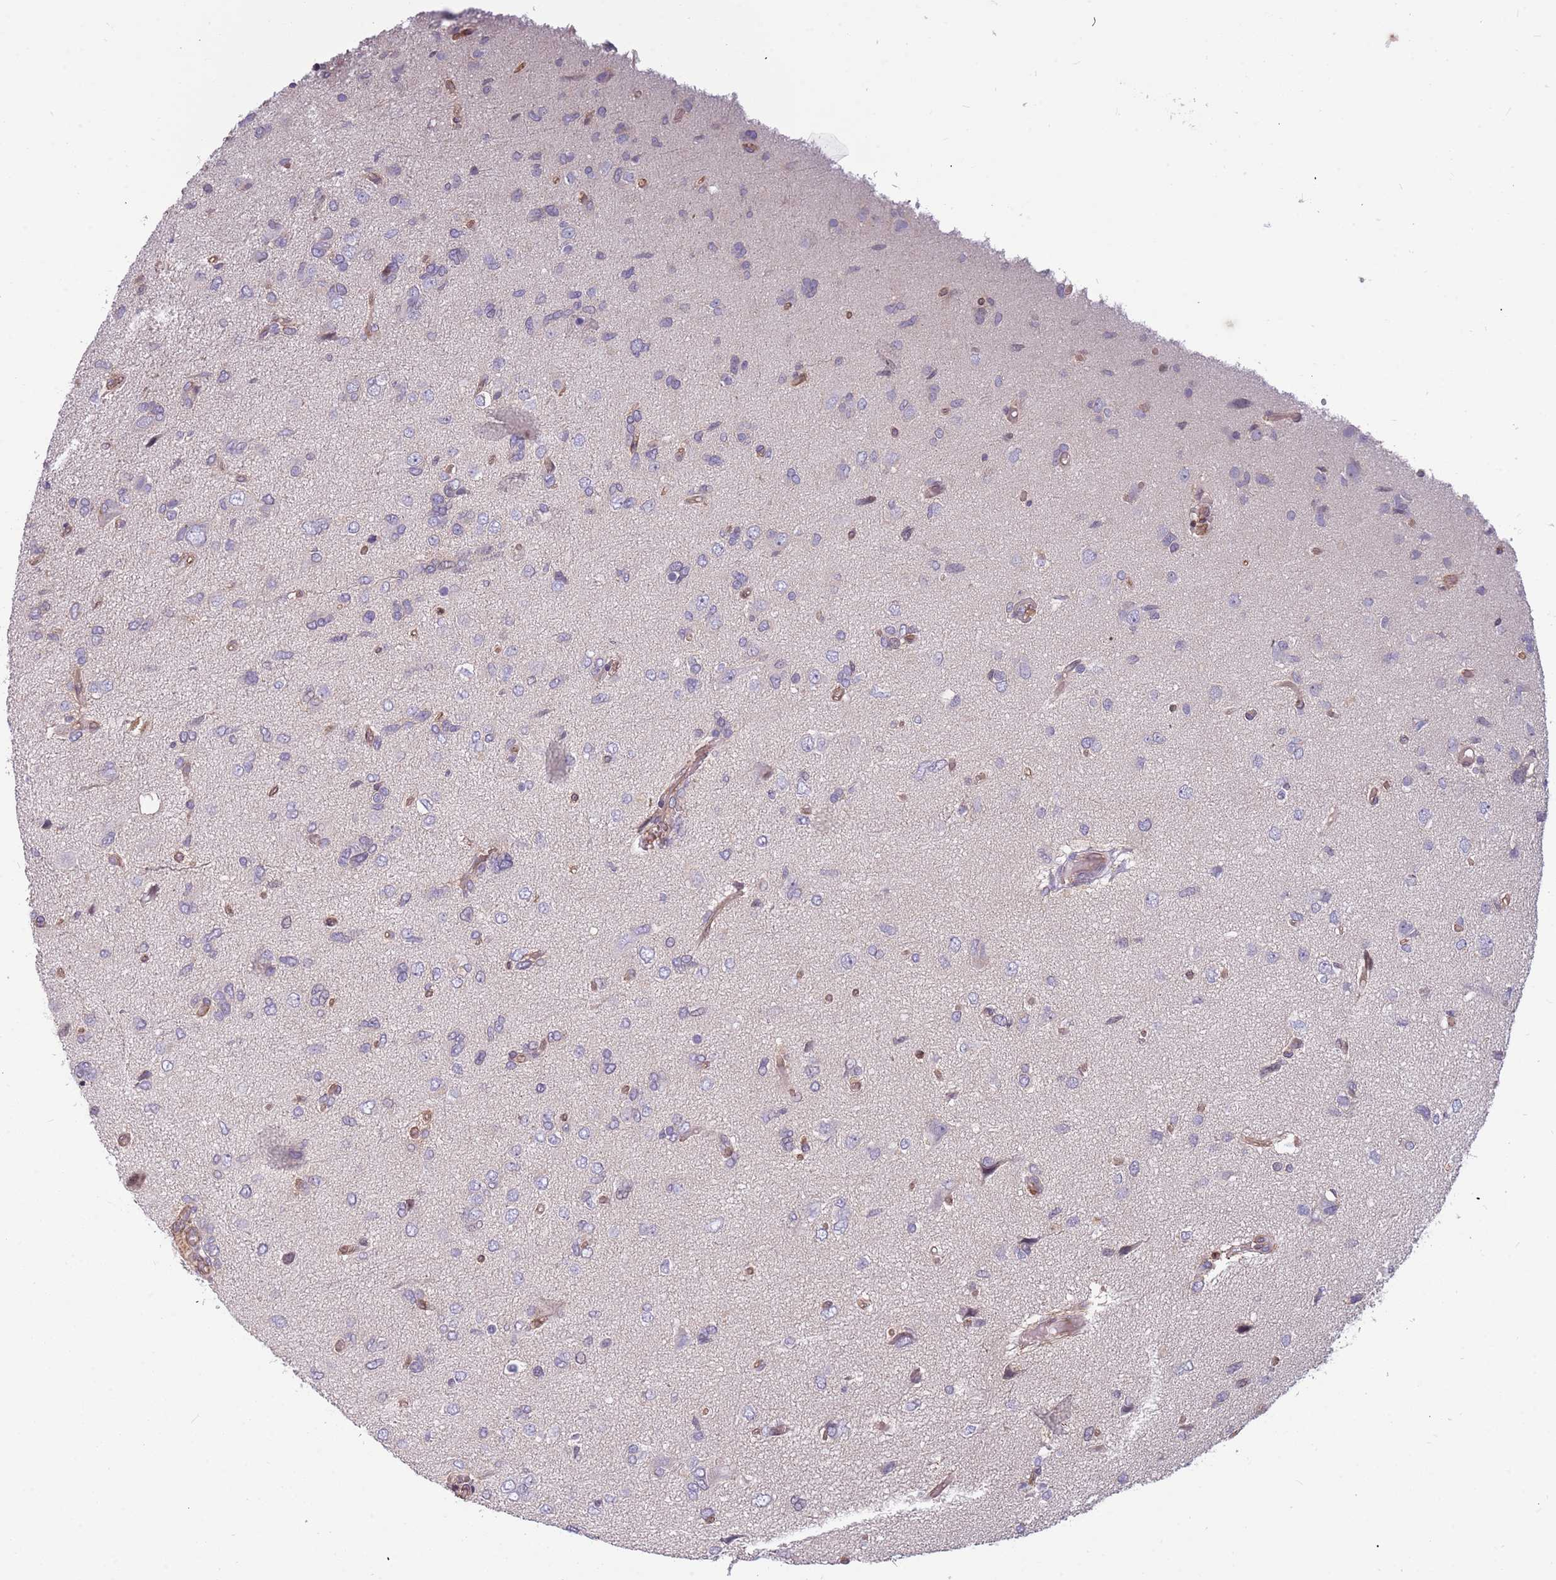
{"staining": {"intensity": "negative", "quantity": "none", "location": "none"}, "tissue": "glioma", "cell_type": "Tumor cells", "image_type": "cancer", "snomed": [{"axis": "morphology", "description": "Glioma, malignant, High grade"}, {"axis": "topography", "description": "Brain"}], "caption": "Tumor cells are negative for brown protein staining in malignant high-grade glioma. (DAB immunohistochemistry (IHC) with hematoxylin counter stain).", "gene": "ARHGEF5", "patient": {"sex": "female", "age": 59}}